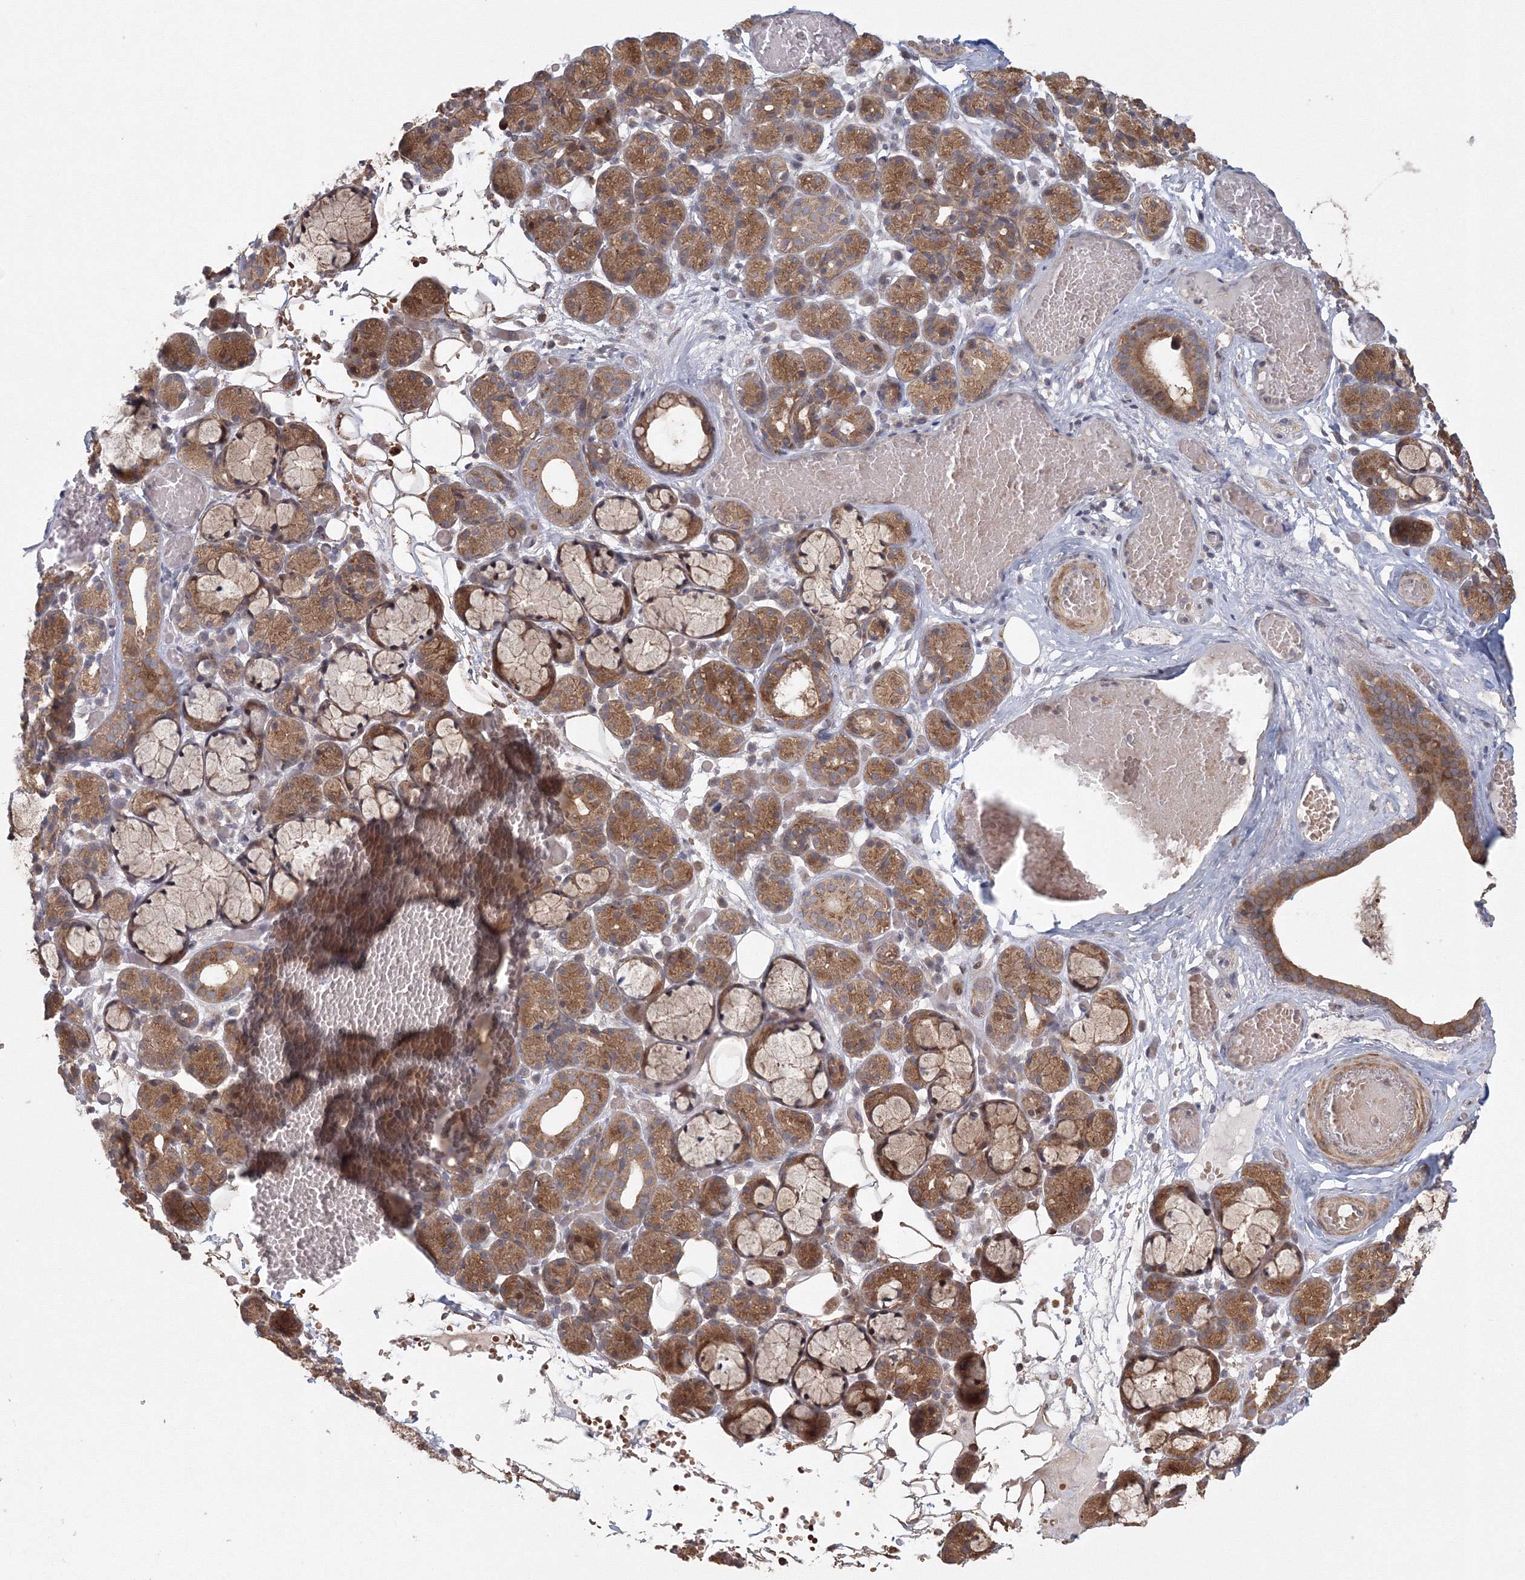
{"staining": {"intensity": "moderate", "quantity": "25%-75%", "location": "cytoplasmic/membranous"}, "tissue": "salivary gland", "cell_type": "Glandular cells", "image_type": "normal", "snomed": [{"axis": "morphology", "description": "Normal tissue, NOS"}, {"axis": "topography", "description": "Salivary gland"}], "caption": "IHC photomicrograph of benign salivary gland stained for a protein (brown), which demonstrates medium levels of moderate cytoplasmic/membranous expression in approximately 25%-75% of glandular cells.", "gene": "TACC2", "patient": {"sex": "male", "age": 63}}